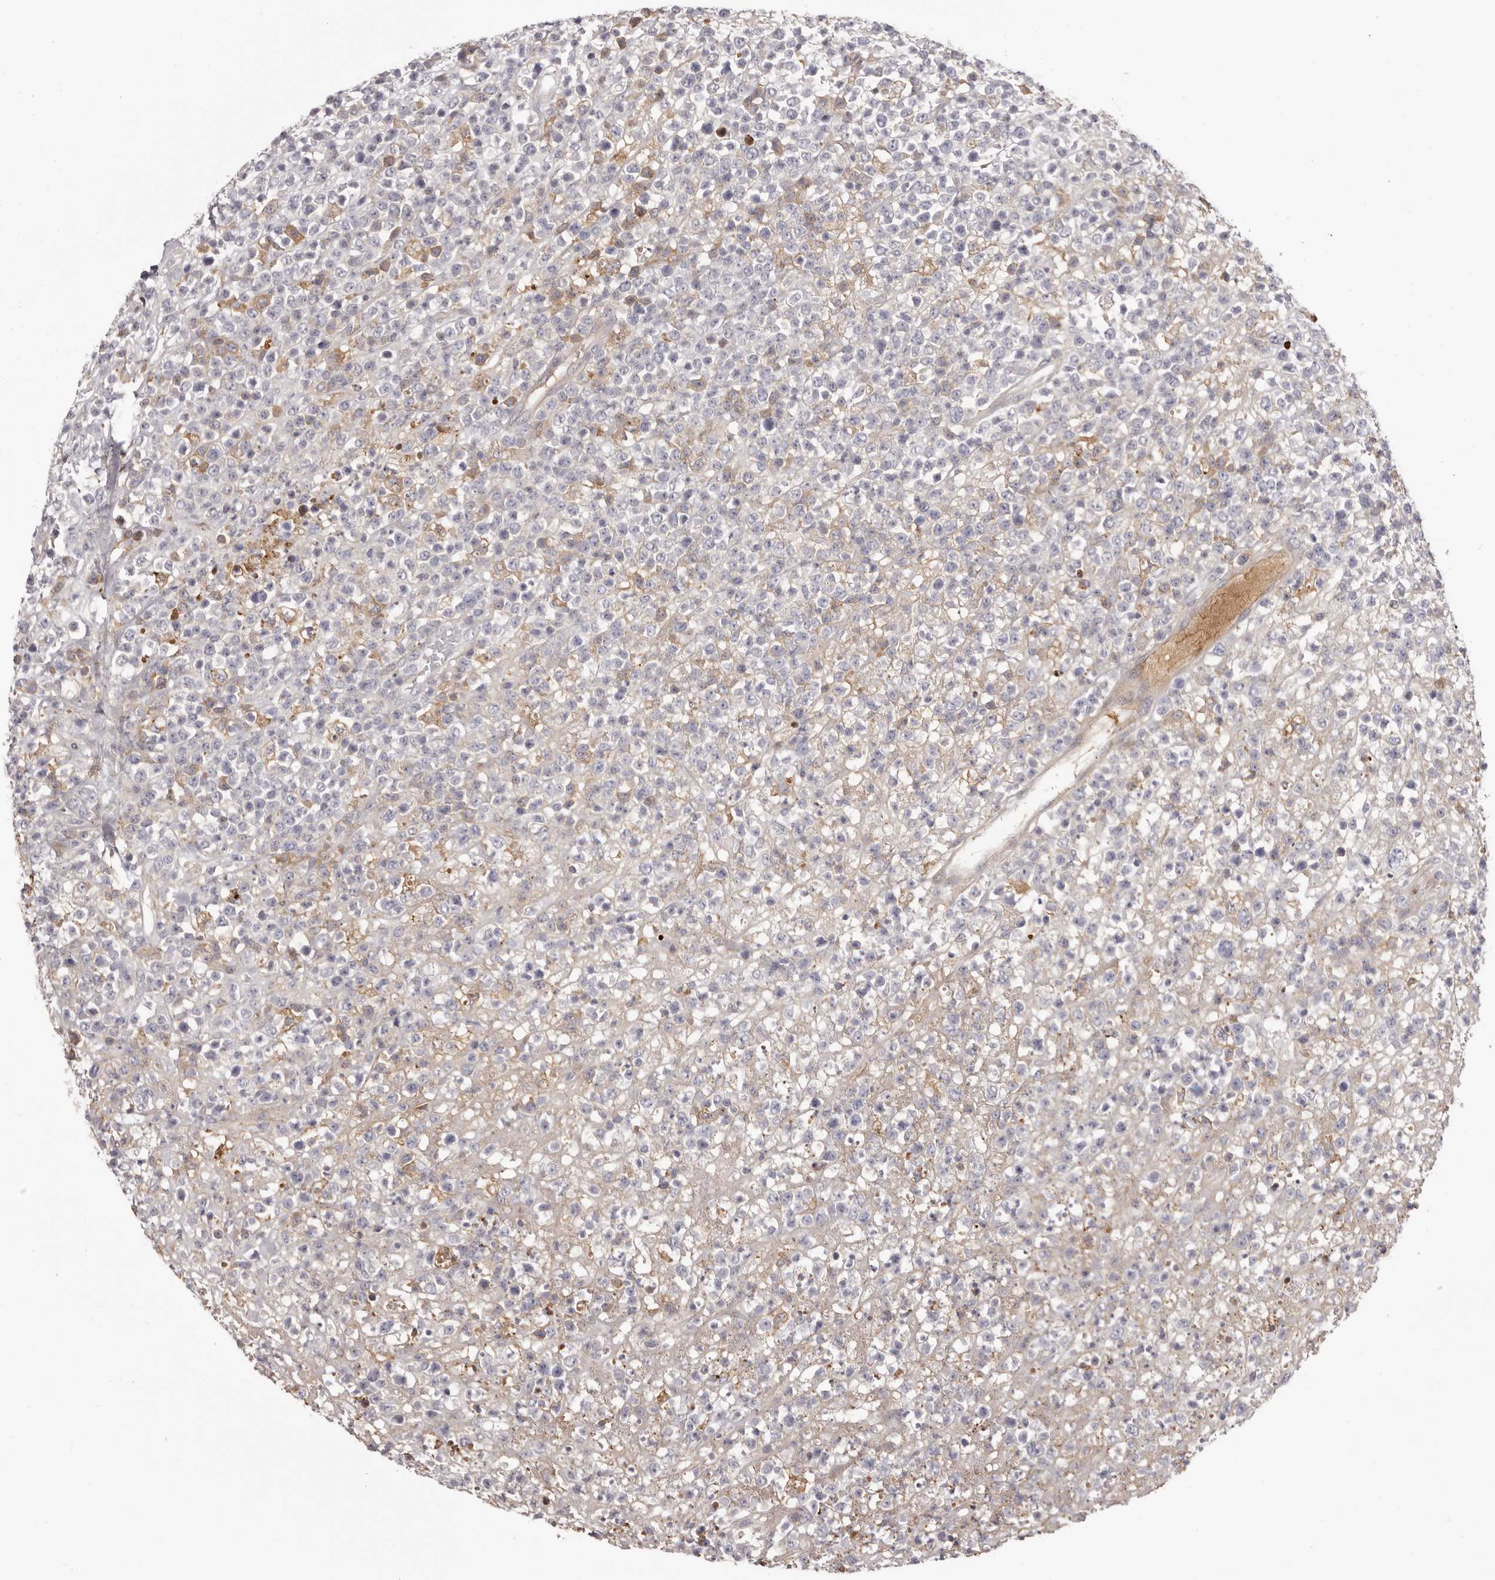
{"staining": {"intensity": "negative", "quantity": "none", "location": "none"}, "tissue": "lymphoma", "cell_type": "Tumor cells", "image_type": "cancer", "snomed": [{"axis": "morphology", "description": "Malignant lymphoma, non-Hodgkin's type, High grade"}, {"axis": "topography", "description": "Colon"}], "caption": "Histopathology image shows no significant protein positivity in tumor cells of lymphoma.", "gene": "OTUD3", "patient": {"sex": "female", "age": 53}}